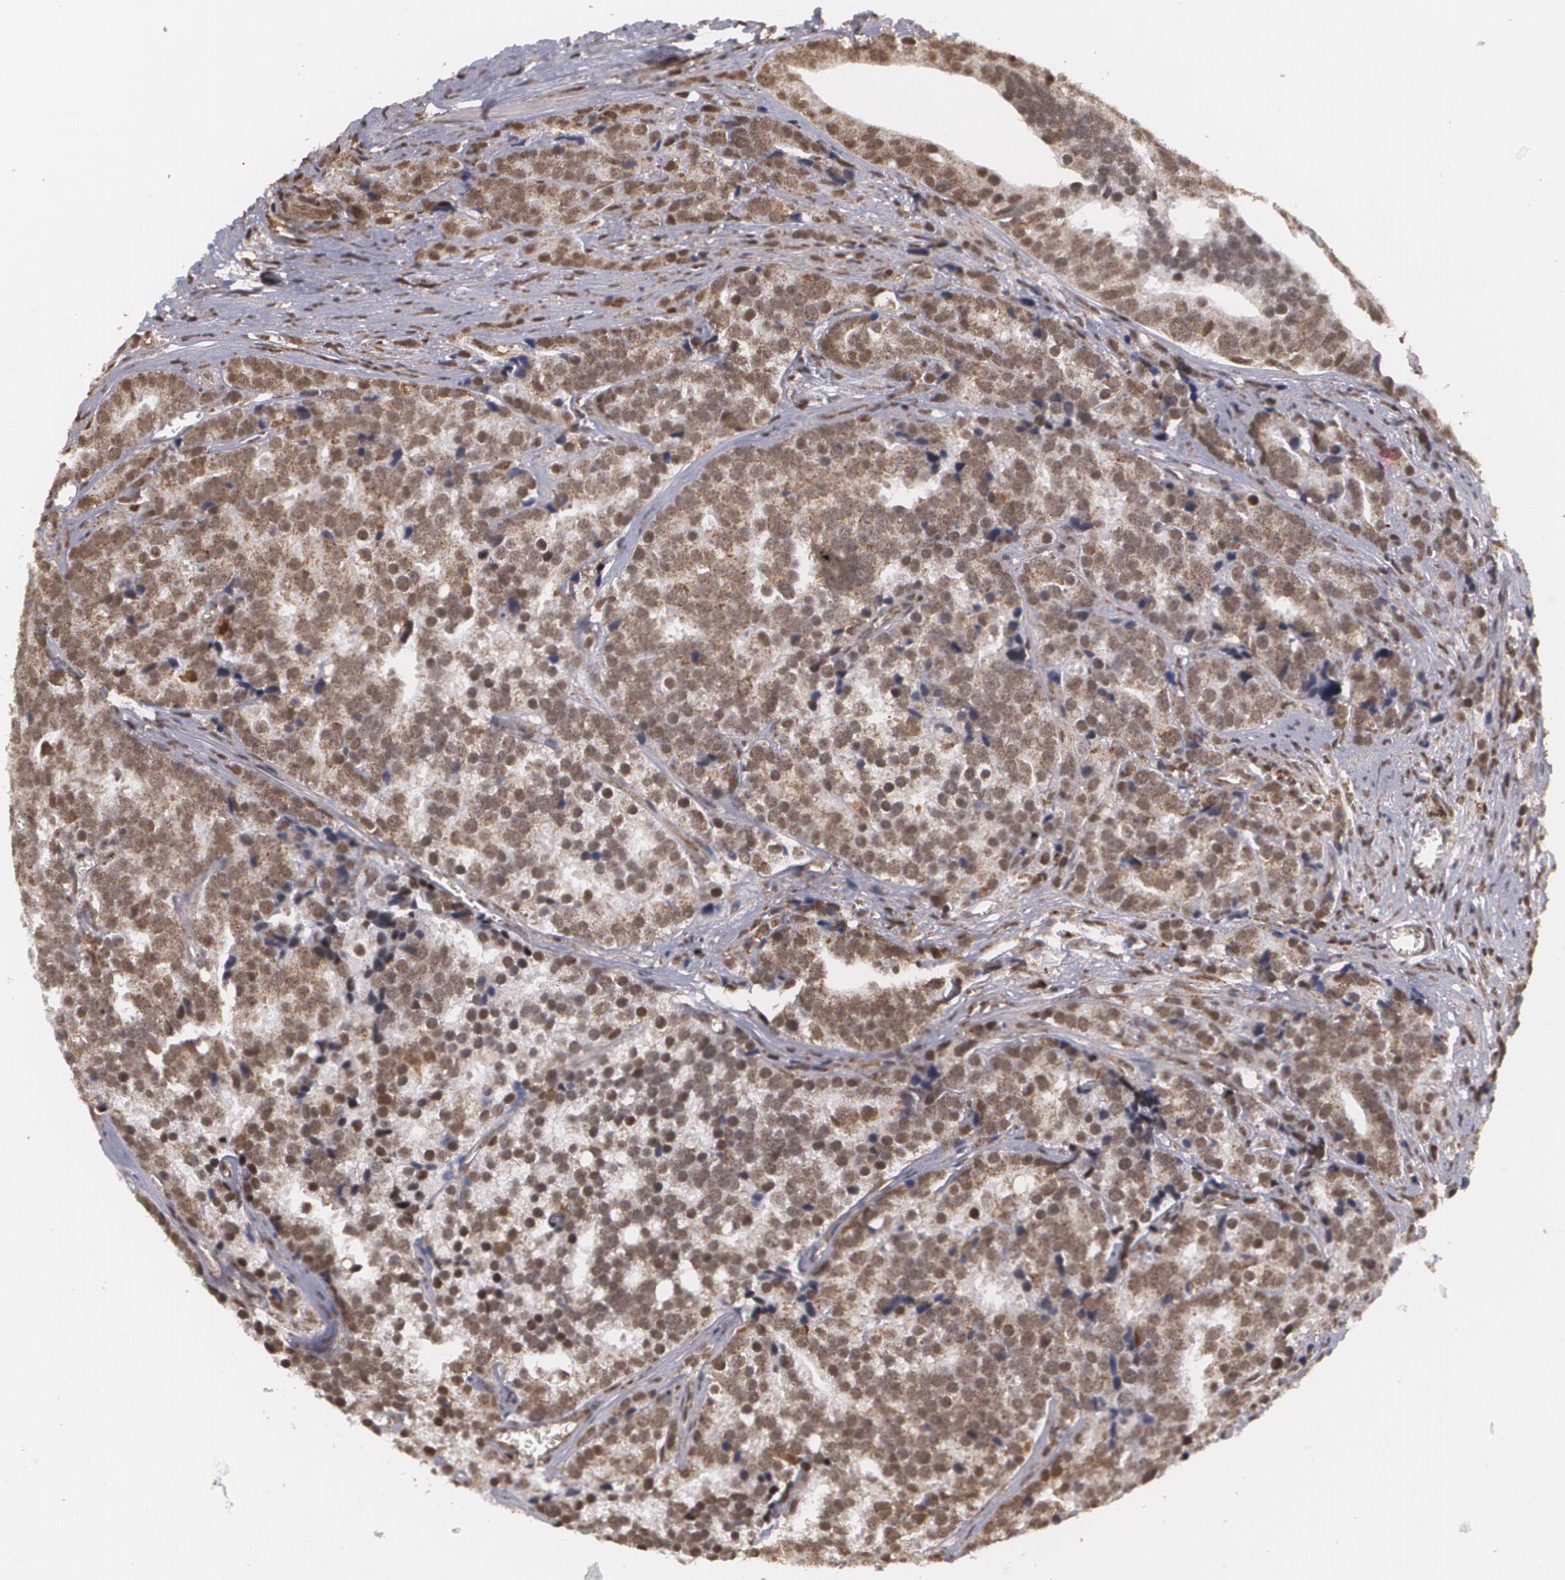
{"staining": {"intensity": "moderate", "quantity": ">75%", "location": "nuclear"}, "tissue": "prostate cancer", "cell_type": "Tumor cells", "image_type": "cancer", "snomed": [{"axis": "morphology", "description": "Adenocarcinoma, High grade"}, {"axis": "topography", "description": "Prostate"}], "caption": "A histopathology image of adenocarcinoma (high-grade) (prostate) stained for a protein shows moderate nuclear brown staining in tumor cells.", "gene": "MXD1", "patient": {"sex": "male", "age": 71}}